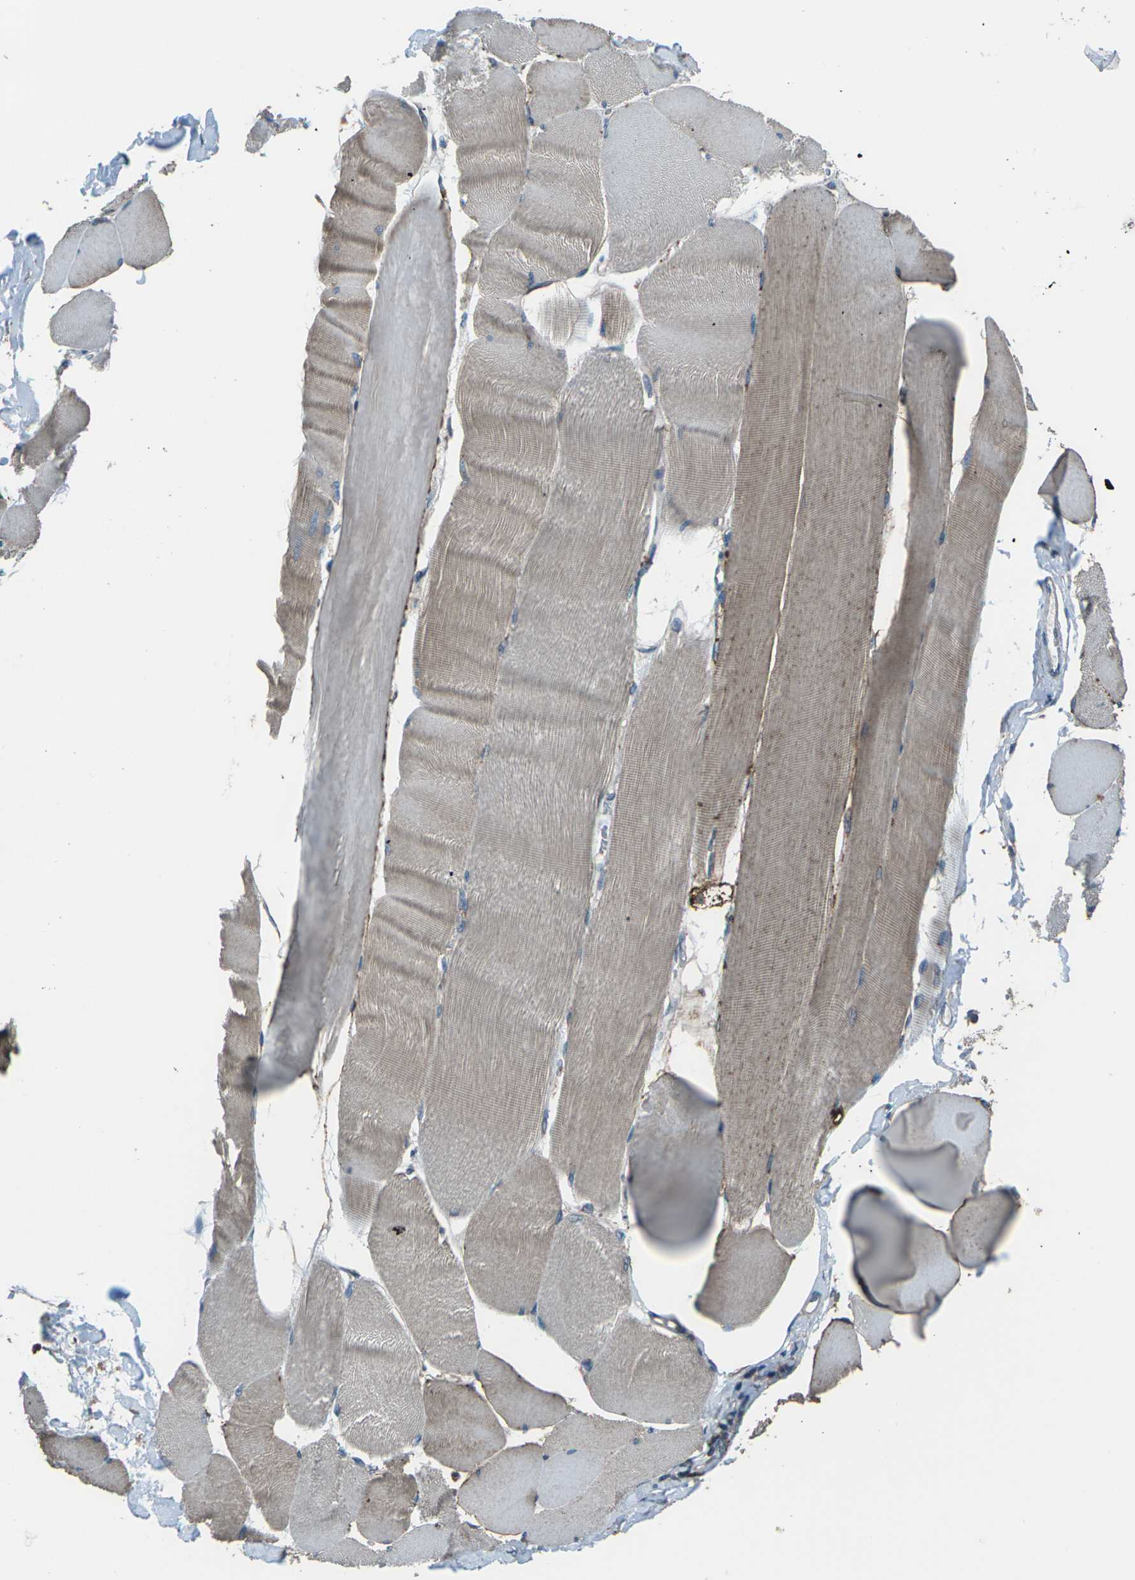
{"staining": {"intensity": "weak", "quantity": ">75%", "location": "cytoplasmic/membranous"}, "tissue": "skeletal muscle", "cell_type": "Myocytes", "image_type": "normal", "snomed": [{"axis": "morphology", "description": "Normal tissue, NOS"}, {"axis": "morphology", "description": "Squamous cell carcinoma, NOS"}, {"axis": "topography", "description": "Skeletal muscle"}], "caption": "Immunohistochemical staining of benign human skeletal muscle shows weak cytoplasmic/membranous protein positivity in approximately >75% of myocytes. The protein is shown in brown color, while the nuclei are stained blue.", "gene": "CMTM4", "patient": {"sex": "male", "age": 51}}